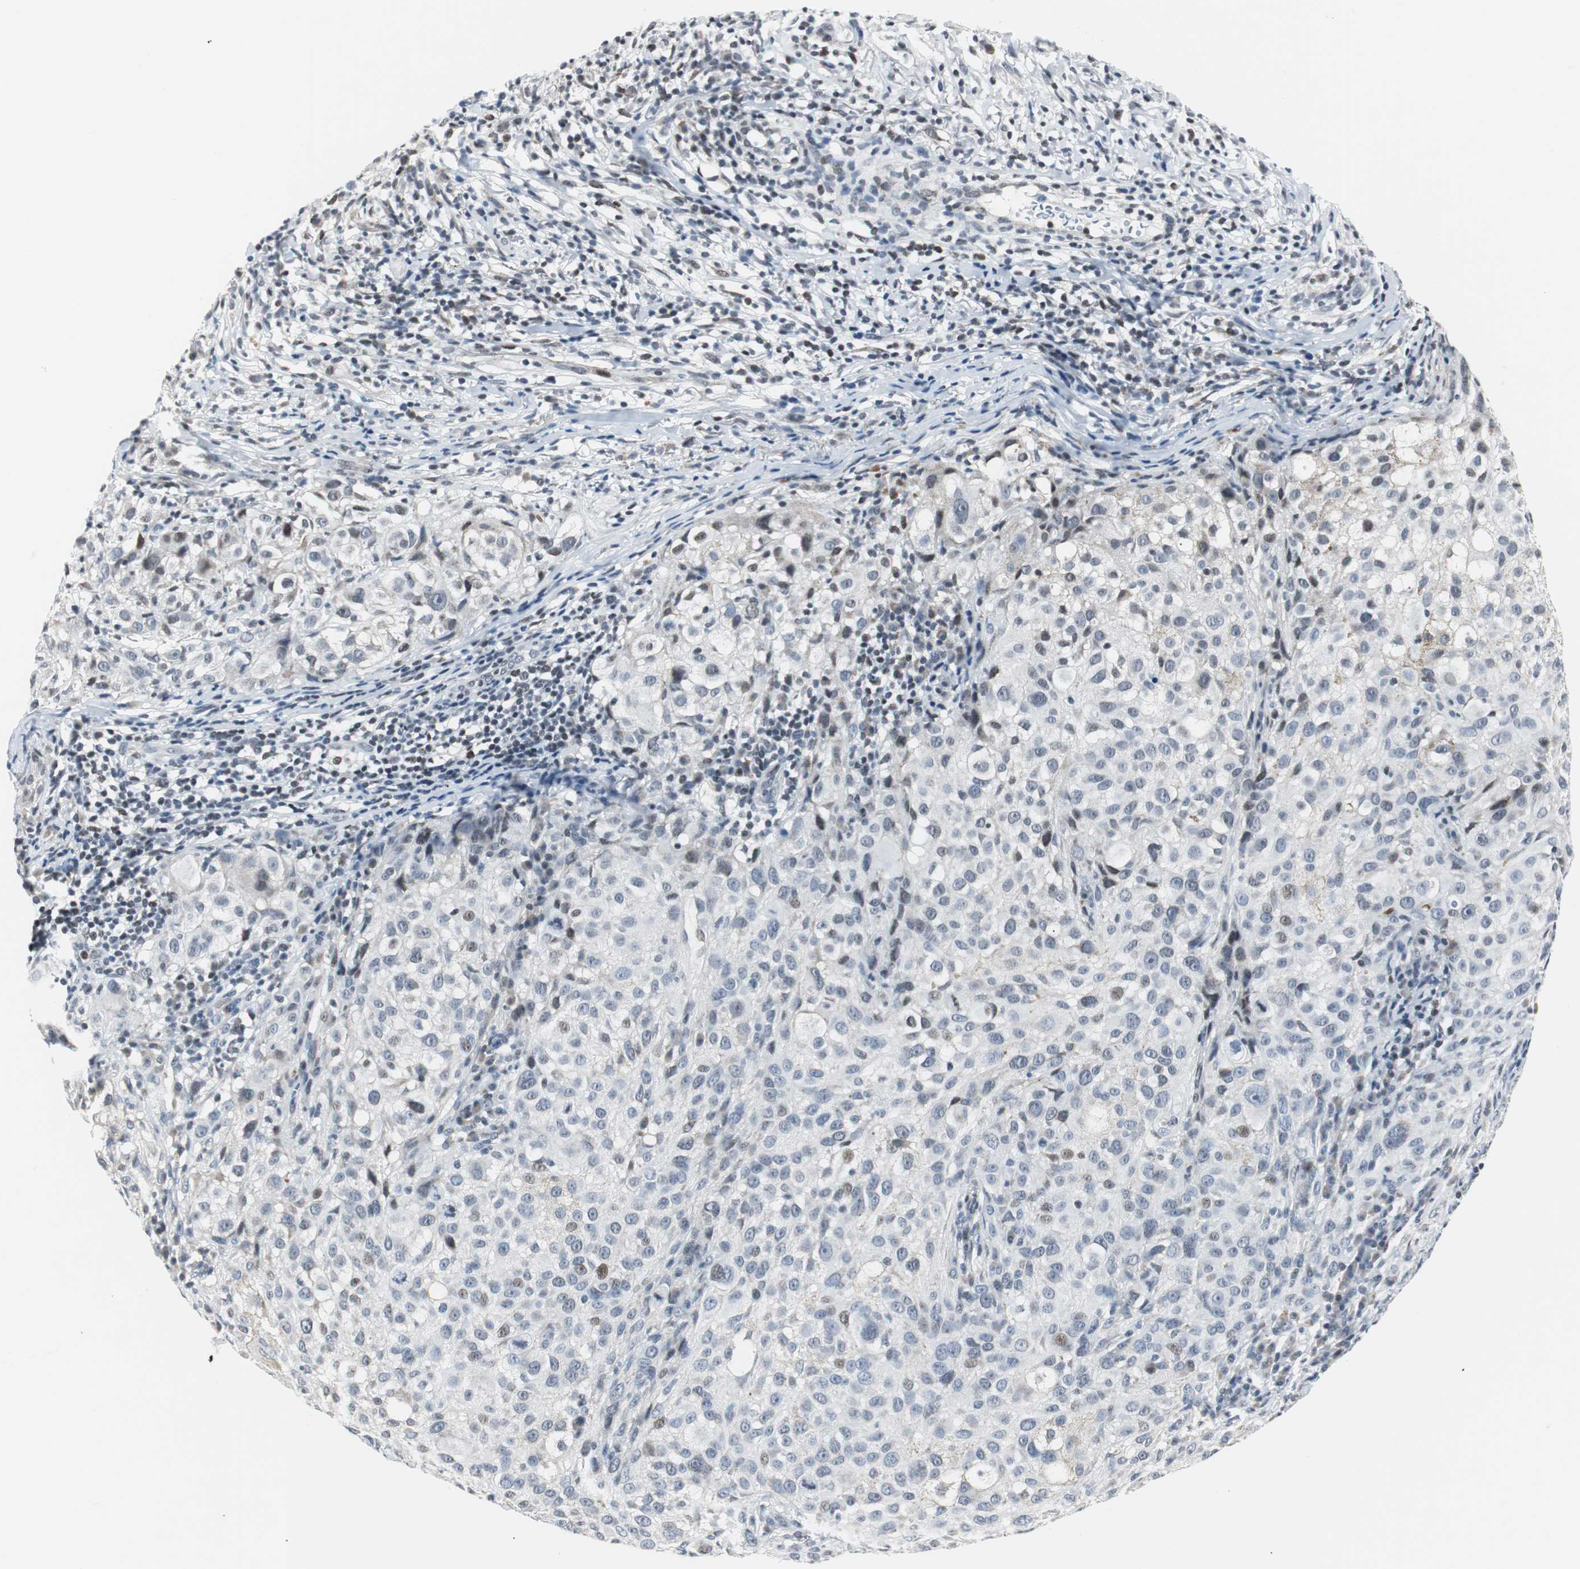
{"staining": {"intensity": "weak", "quantity": "<25%", "location": "nuclear"}, "tissue": "melanoma", "cell_type": "Tumor cells", "image_type": "cancer", "snomed": [{"axis": "morphology", "description": "Necrosis, NOS"}, {"axis": "morphology", "description": "Malignant melanoma, NOS"}, {"axis": "topography", "description": "Skin"}], "caption": "Micrograph shows no significant protein expression in tumor cells of melanoma.", "gene": "MTA1", "patient": {"sex": "female", "age": 87}}